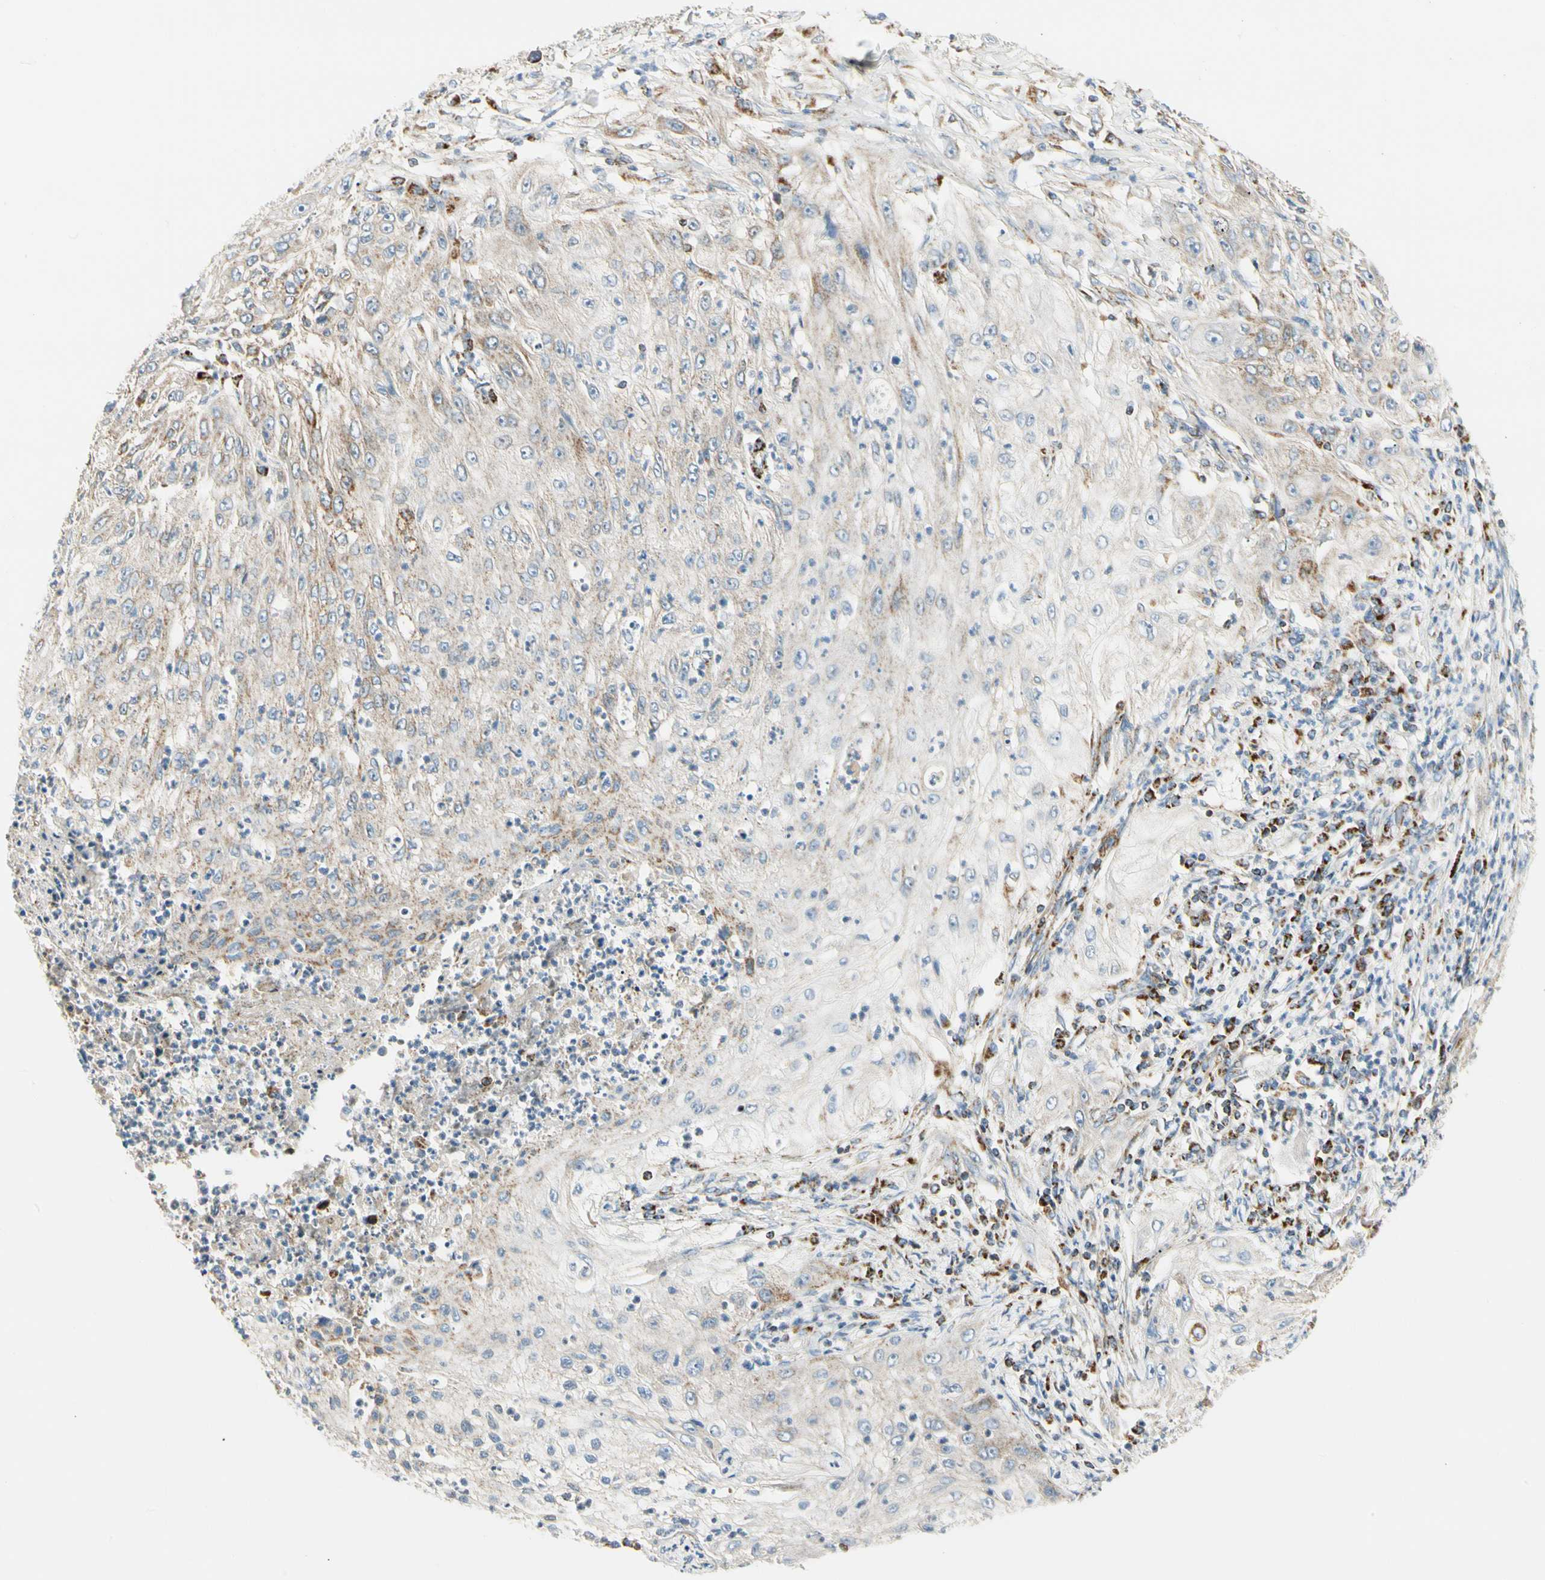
{"staining": {"intensity": "weak", "quantity": "25%-75%", "location": "cytoplasmic/membranous"}, "tissue": "lung cancer", "cell_type": "Tumor cells", "image_type": "cancer", "snomed": [{"axis": "morphology", "description": "Inflammation, NOS"}, {"axis": "morphology", "description": "Squamous cell carcinoma, NOS"}, {"axis": "topography", "description": "Lymph node"}, {"axis": "topography", "description": "Soft tissue"}, {"axis": "topography", "description": "Lung"}], "caption": "Tumor cells show low levels of weak cytoplasmic/membranous positivity in about 25%-75% of cells in human lung squamous cell carcinoma.", "gene": "TBC1D10A", "patient": {"sex": "male", "age": 66}}